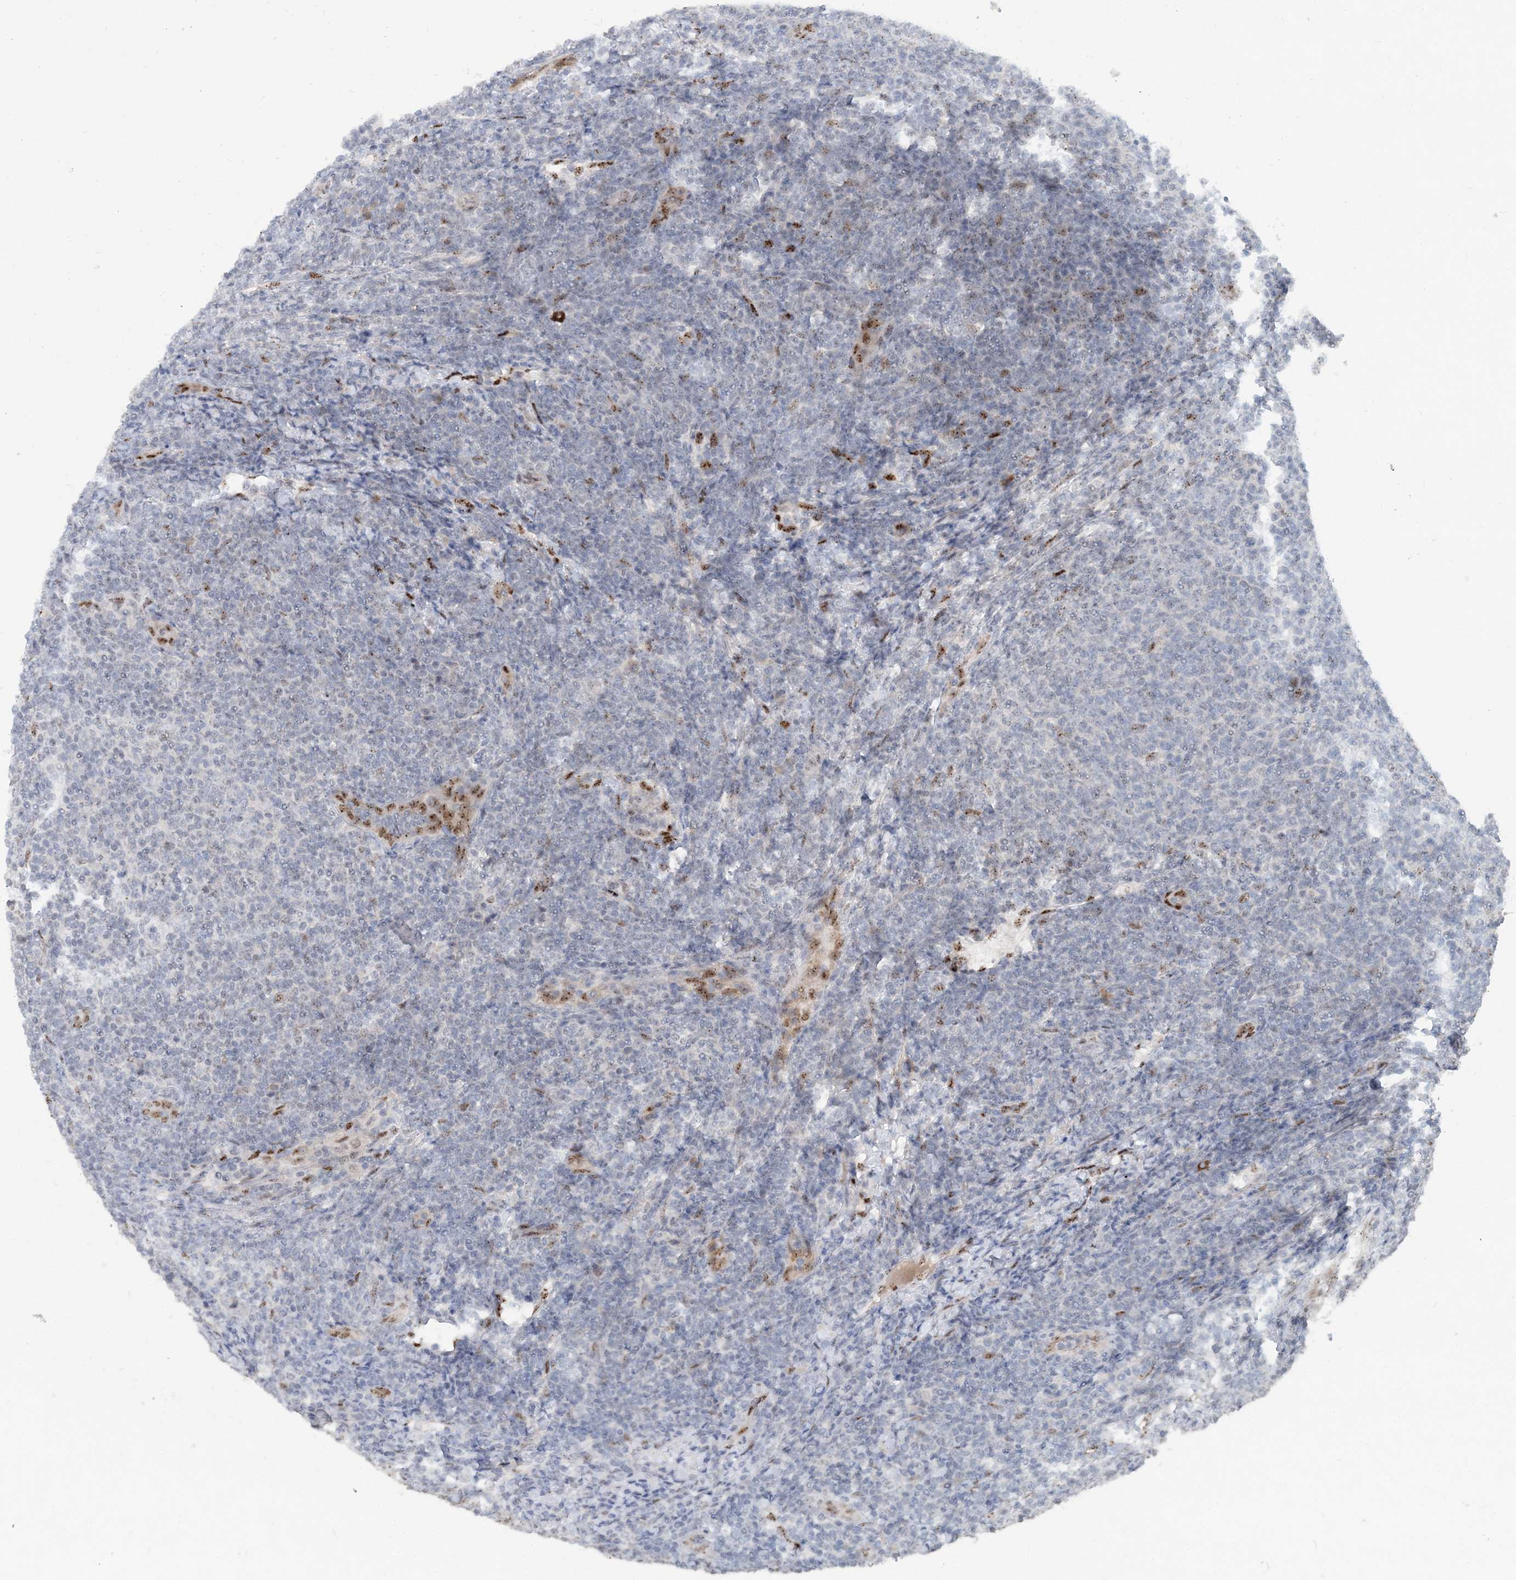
{"staining": {"intensity": "negative", "quantity": "none", "location": "none"}, "tissue": "lymphoma", "cell_type": "Tumor cells", "image_type": "cancer", "snomed": [{"axis": "morphology", "description": "Malignant lymphoma, non-Hodgkin's type, Low grade"}, {"axis": "topography", "description": "Lymph node"}], "caption": "The histopathology image exhibits no staining of tumor cells in malignant lymphoma, non-Hodgkin's type (low-grade).", "gene": "GIN1", "patient": {"sex": "male", "age": 66}}